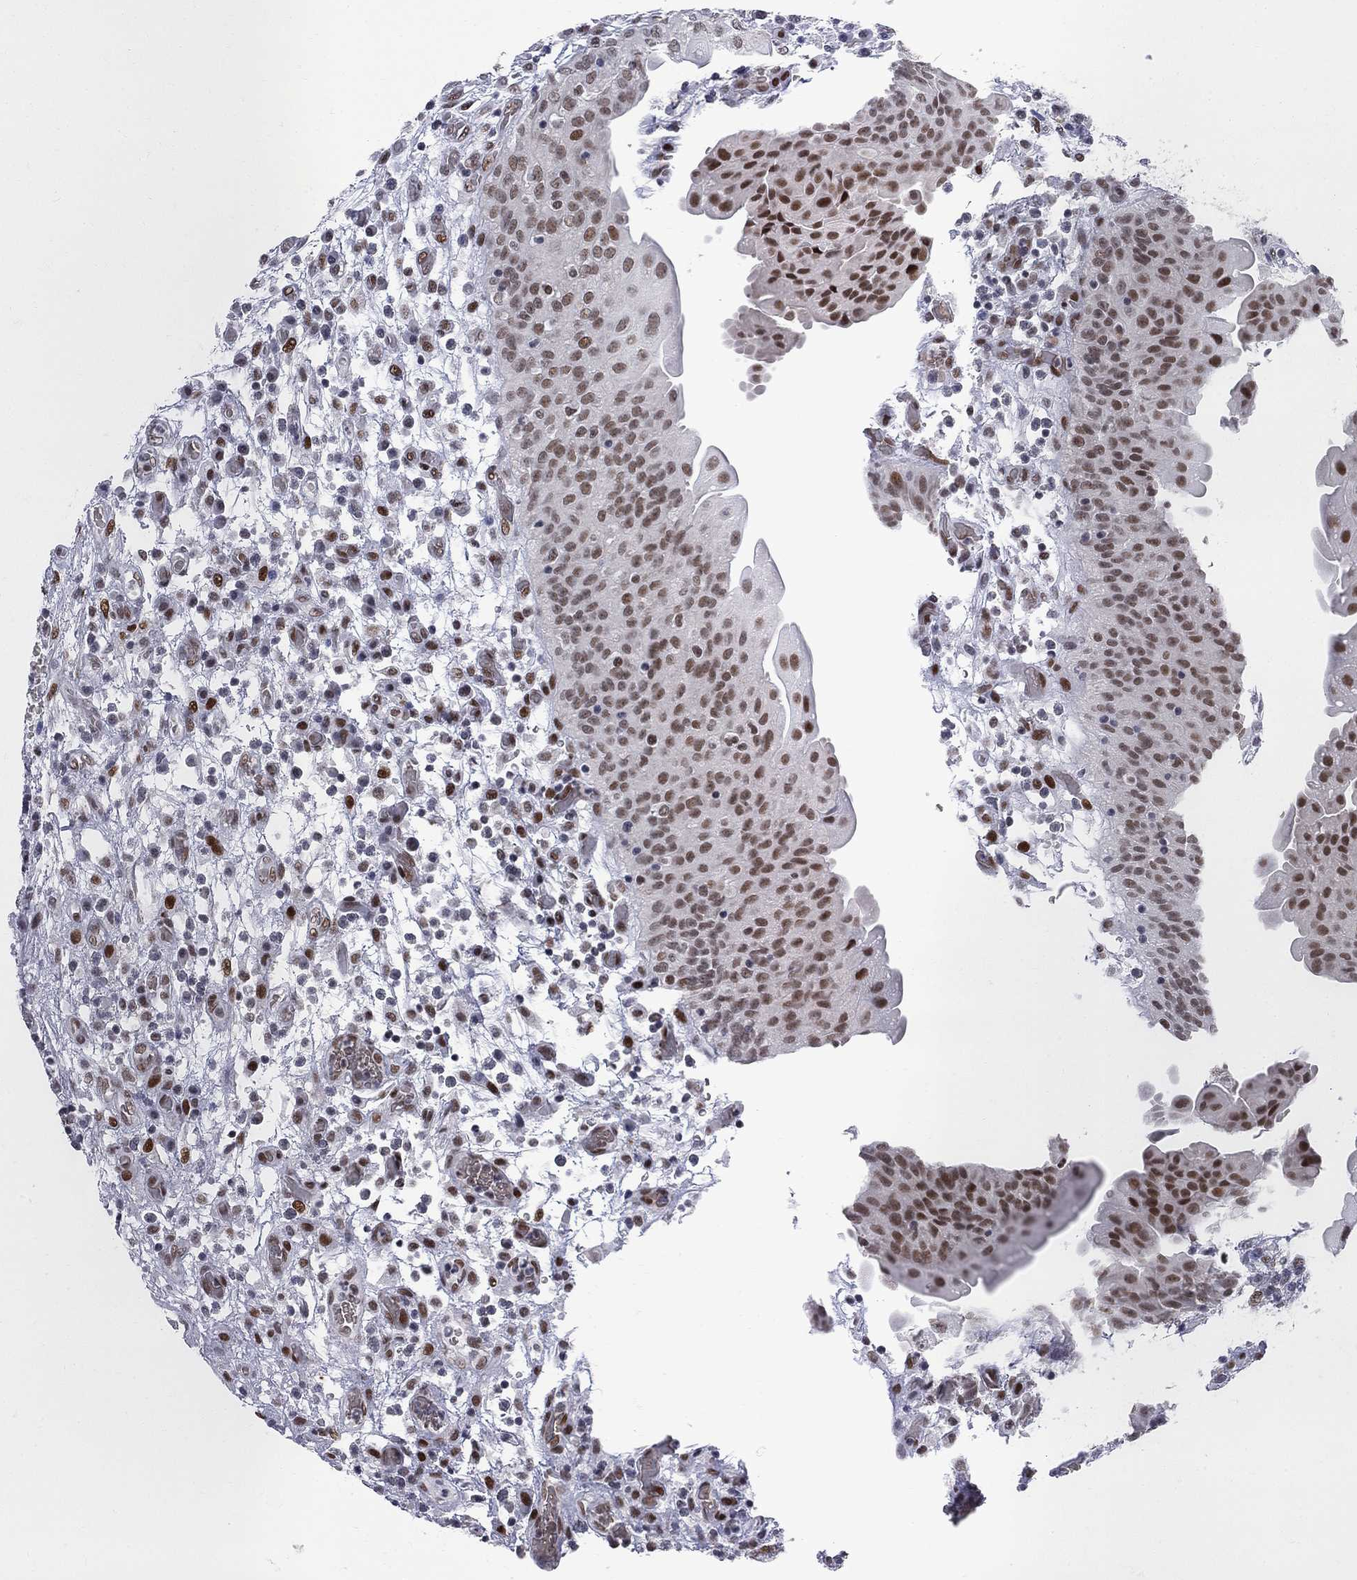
{"staining": {"intensity": "moderate", "quantity": "25%-75%", "location": "nuclear"}, "tissue": "urothelial cancer", "cell_type": "Tumor cells", "image_type": "cancer", "snomed": [{"axis": "morphology", "description": "Urothelial carcinoma, High grade"}, {"axis": "topography", "description": "Urinary bladder"}], "caption": "Urothelial cancer was stained to show a protein in brown. There is medium levels of moderate nuclear expression in about 25%-75% of tumor cells.", "gene": "ZBTB47", "patient": {"sex": "male", "age": 60}}